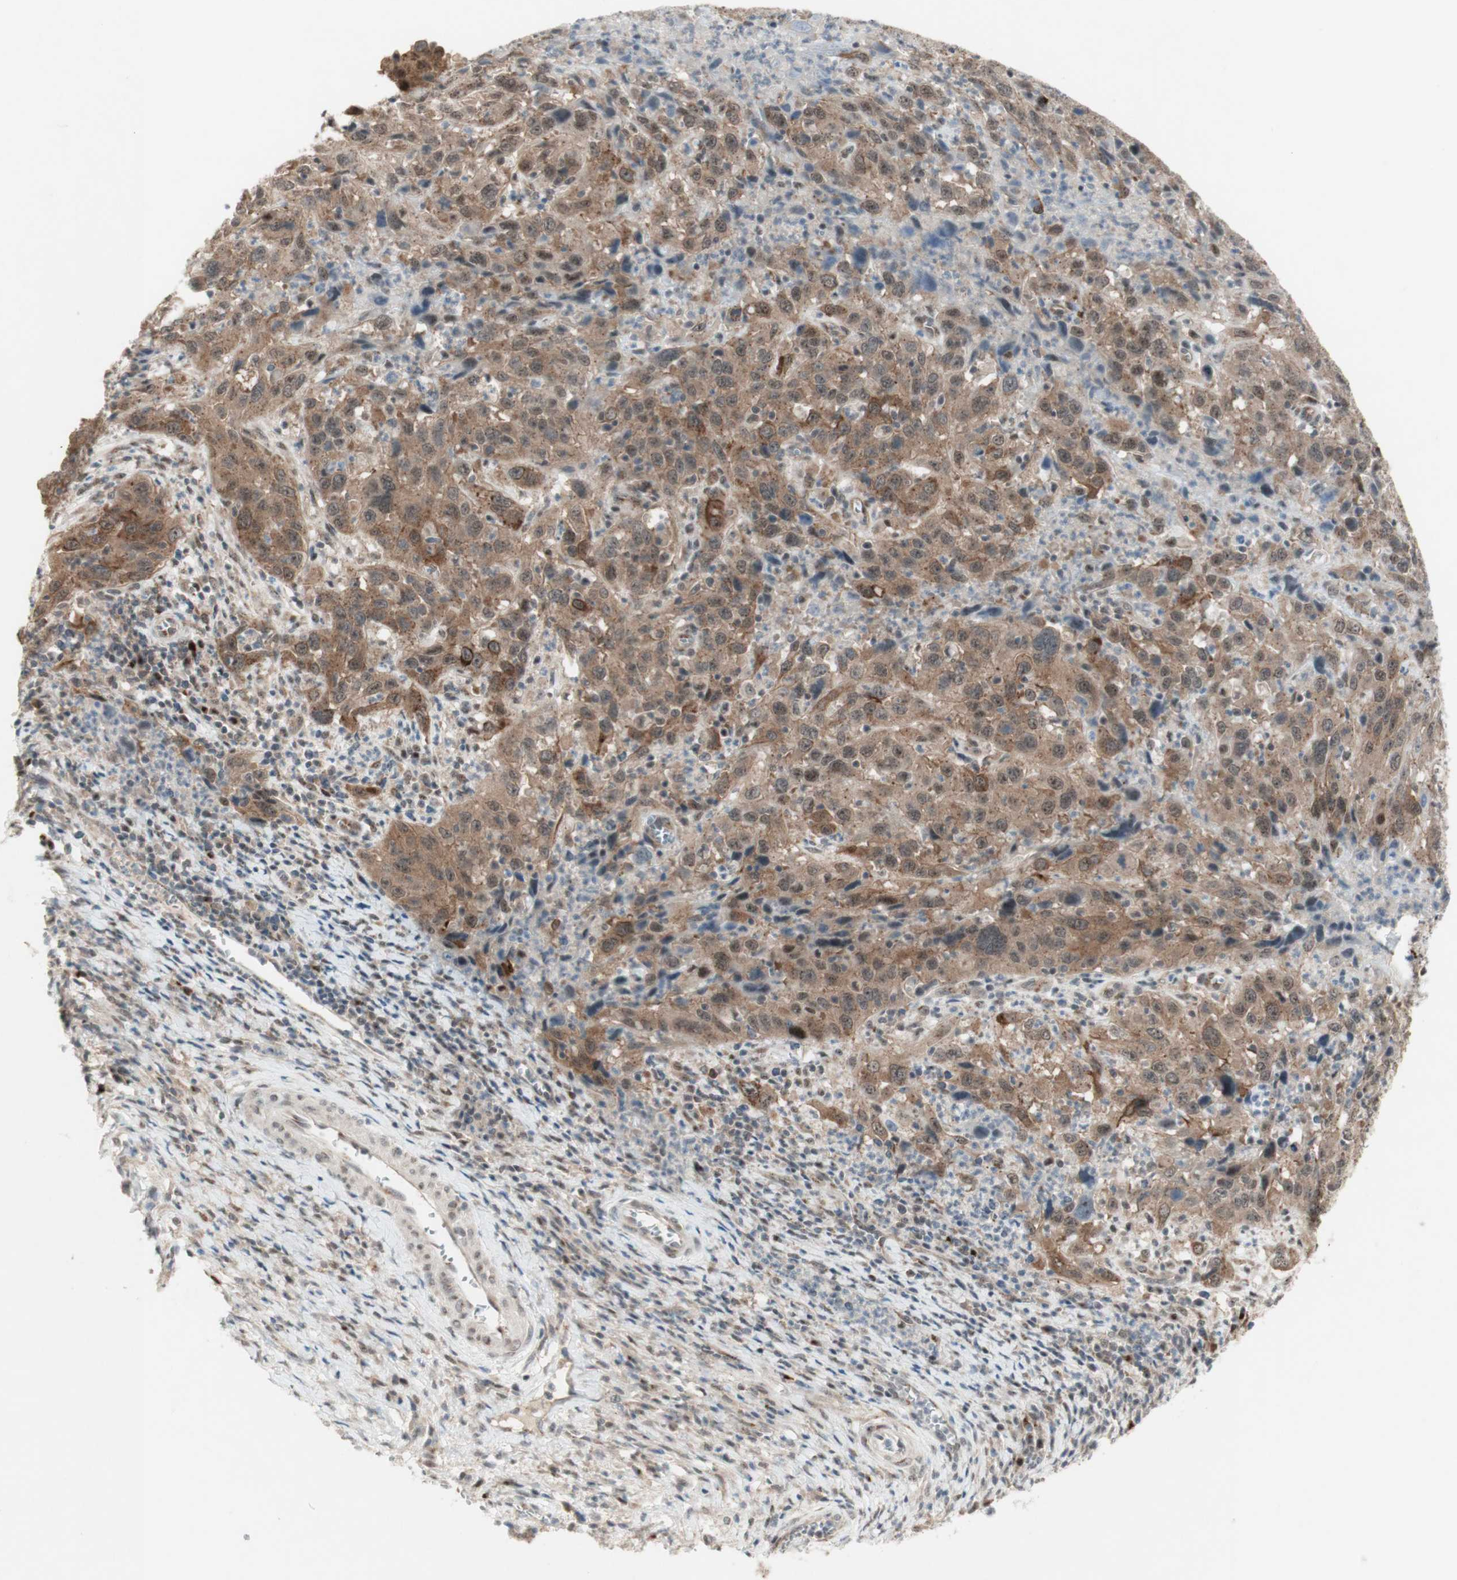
{"staining": {"intensity": "moderate", "quantity": ">75%", "location": "cytoplasmic/membranous"}, "tissue": "cervical cancer", "cell_type": "Tumor cells", "image_type": "cancer", "snomed": [{"axis": "morphology", "description": "Squamous cell carcinoma, NOS"}, {"axis": "topography", "description": "Cervix"}], "caption": "A brown stain highlights moderate cytoplasmic/membranous expression of a protein in cervical squamous cell carcinoma tumor cells. The staining is performed using DAB (3,3'-diaminobenzidine) brown chromogen to label protein expression. The nuclei are counter-stained blue using hematoxylin.", "gene": "CYLD", "patient": {"sex": "female", "age": 32}}